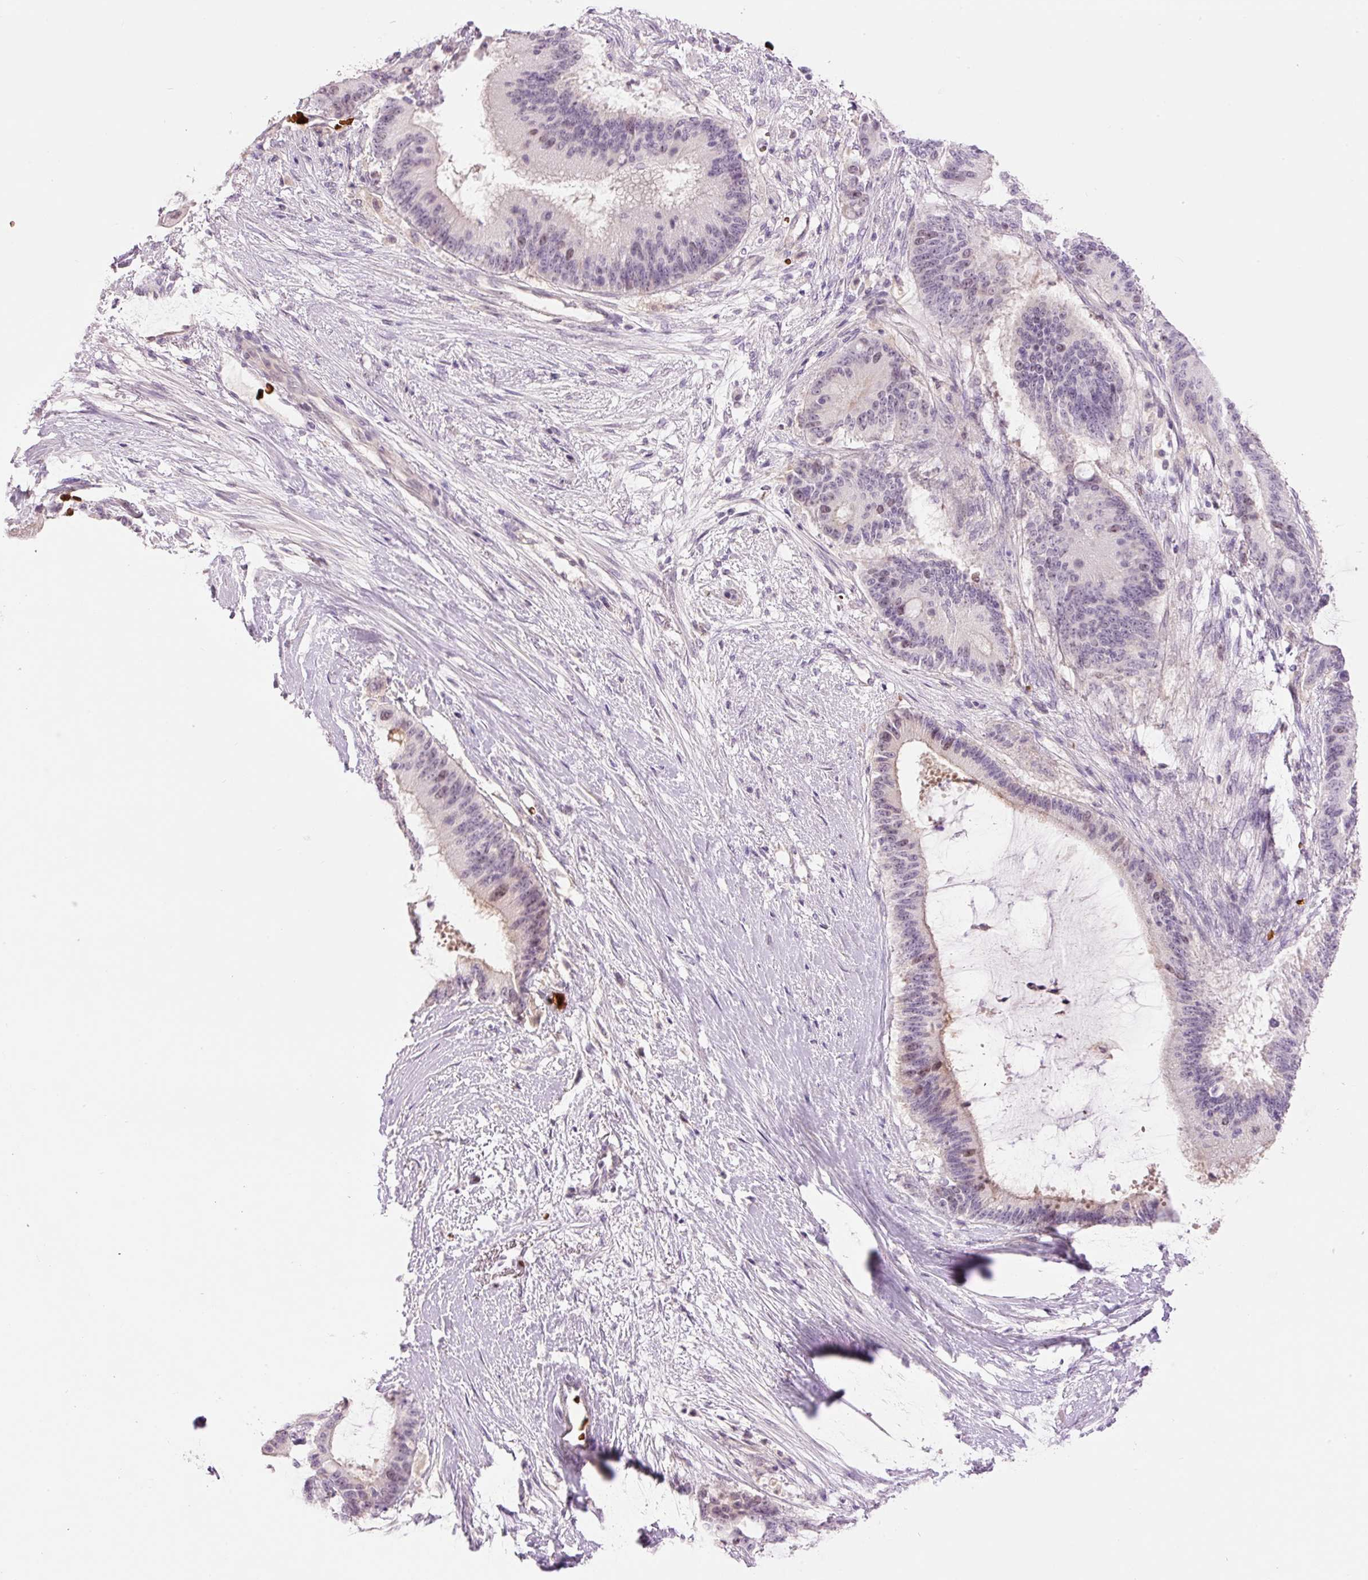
{"staining": {"intensity": "moderate", "quantity": "<25%", "location": "nuclear"}, "tissue": "liver cancer", "cell_type": "Tumor cells", "image_type": "cancer", "snomed": [{"axis": "morphology", "description": "Normal tissue, NOS"}, {"axis": "morphology", "description": "Cholangiocarcinoma"}, {"axis": "topography", "description": "Liver"}, {"axis": "topography", "description": "Peripheral nerve tissue"}], "caption": "Protein expression analysis of liver cancer (cholangiocarcinoma) exhibits moderate nuclear expression in approximately <25% of tumor cells. (DAB (3,3'-diaminobenzidine) = brown stain, brightfield microscopy at high magnification).", "gene": "LY6G6D", "patient": {"sex": "female", "age": 73}}